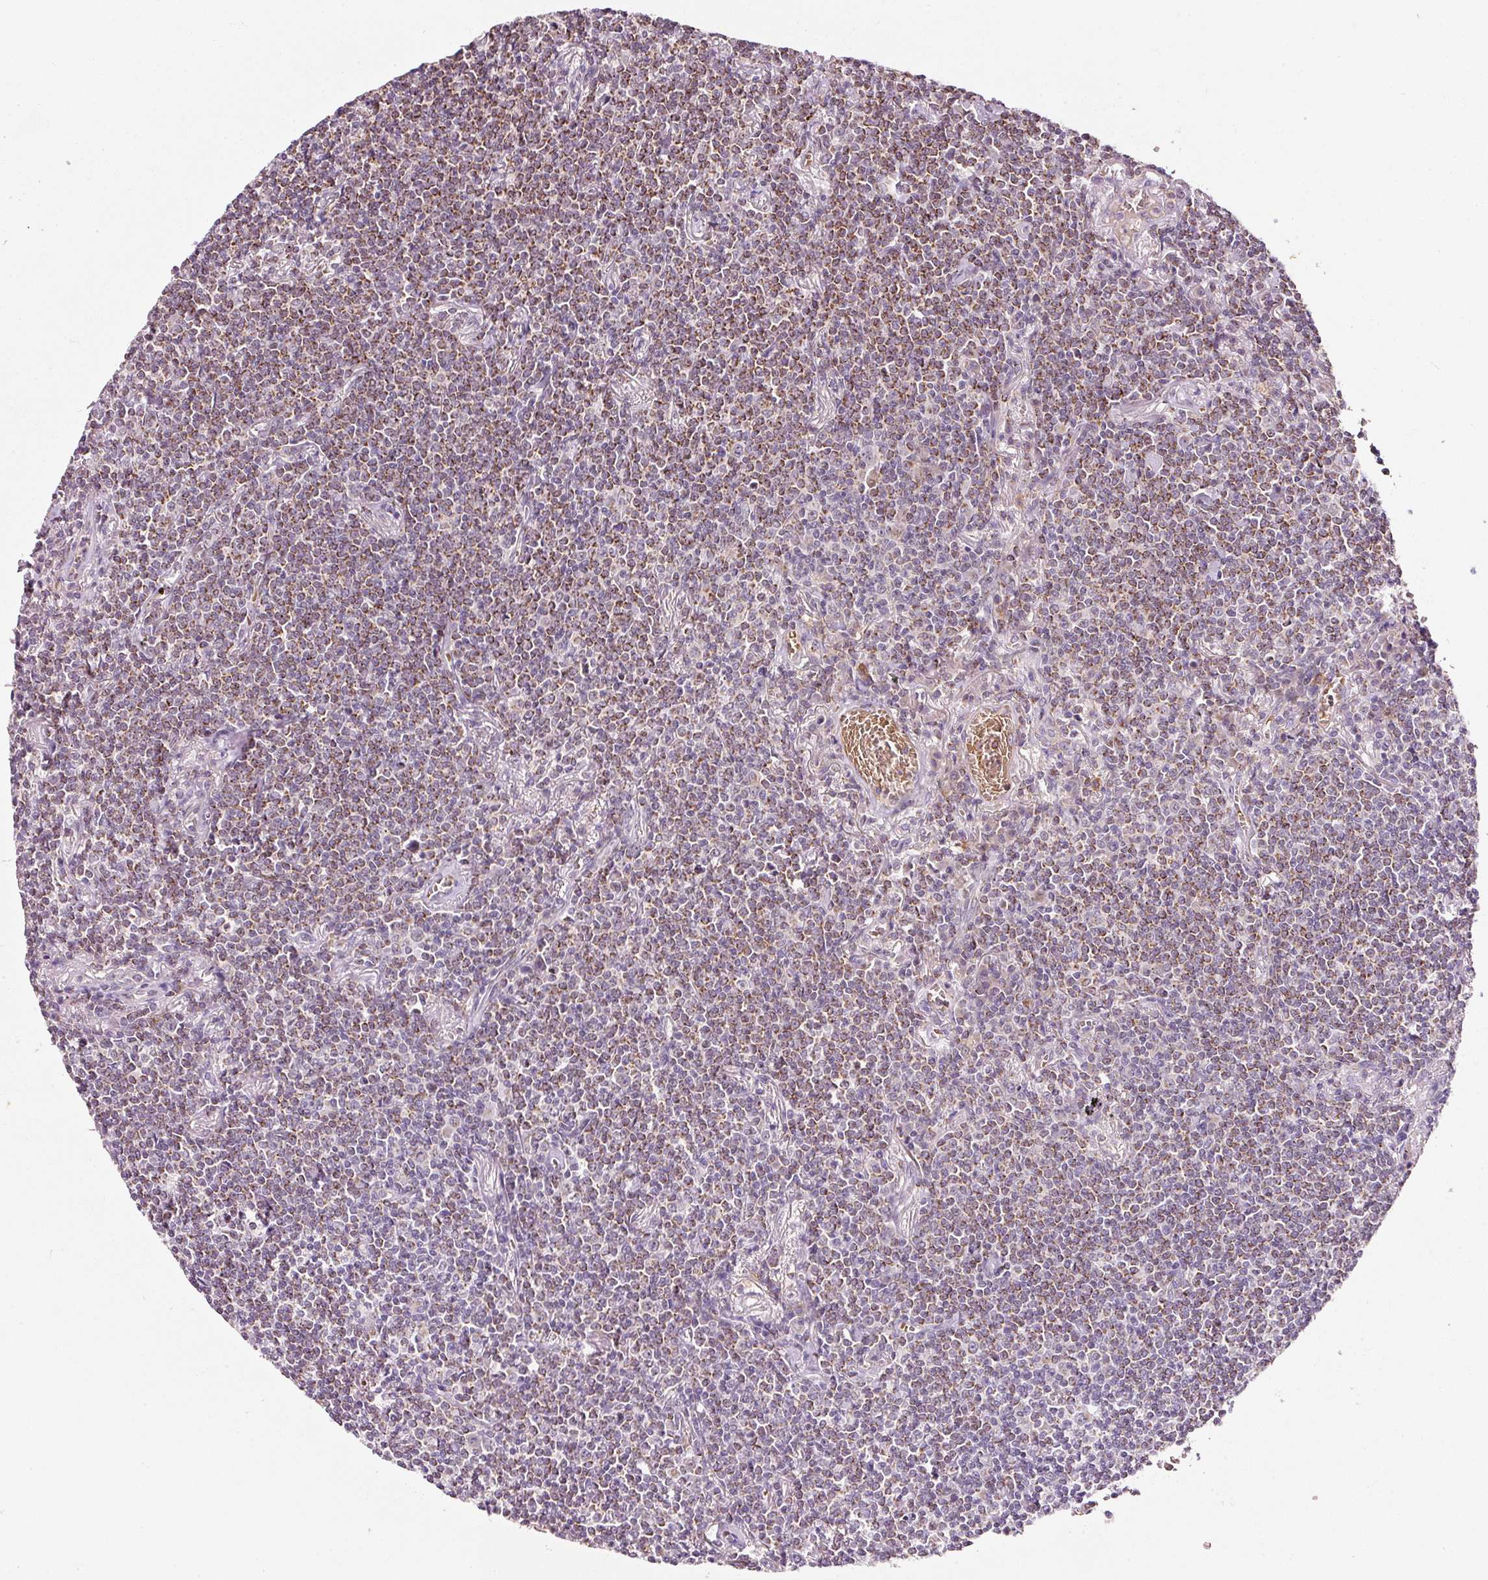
{"staining": {"intensity": "moderate", "quantity": "25%-75%", "location": "cytoplasmic/membranous"}, "tissue": "lymphoma", "cell_type": "Tumor cells", "image_type": "cancer", "snomed": [{"axis": "morphology", "description": "Malignant lymphoma, non-Hodgkin's type, Low grade"}, {"axis": "topography", "description": "Lung"}], "caption": "Immunohistochemistry (IHC) photomicrograph of neoplastic tissue: human lymphoma stained using immunohistochemistry exhibits medium levels of moderate protein expression localized specifically in the cytoplasmic/membranous of tumor cells, appearing as a cytoplasmic/membranous brown color.", "gene": "ZNF460", "patient": {"sex": "female", "age": 71}}